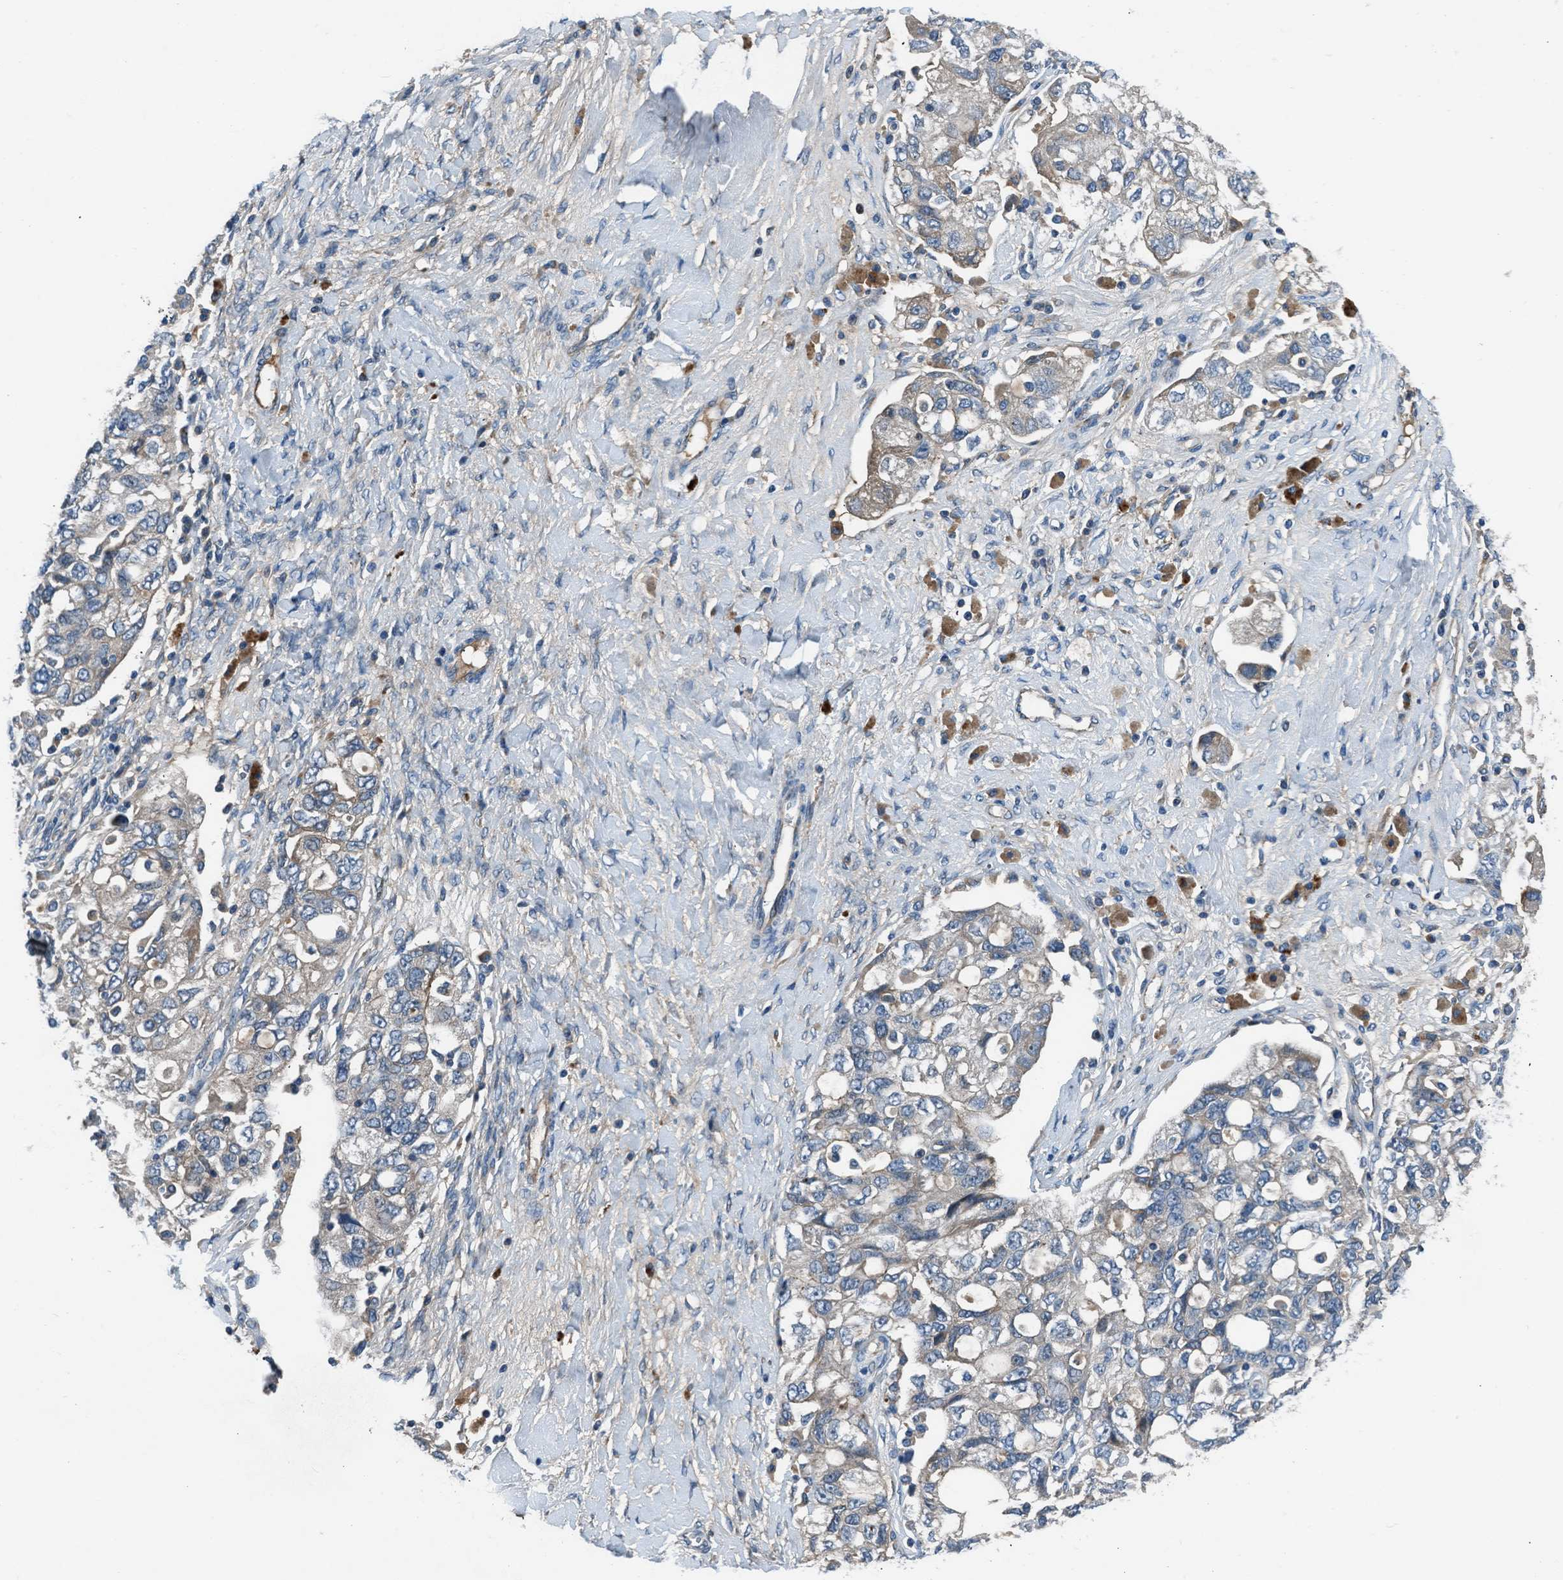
{"staining": {"intensity": "weak", "quantity": "<25%", "location": "cytoplasmic/membranous"}, "tissue": "ovarian cancer", "cell_type": "Tumor cells", "image_type": "cancer", "snomed": [{"axis": "morphology", "description": "Carcinoma, NOS"}, {"axis": "morphology", "description": "Cystadenocarcinoma, serous, NOS"}, {"axis": "topography", "description": "Ovary"}], "caption": "A histopathology image of human ovarian cancer is negative for staining in tumor cells.", "gene": "SLC38A6", "patient": {"sex": "female", "age": 69}}